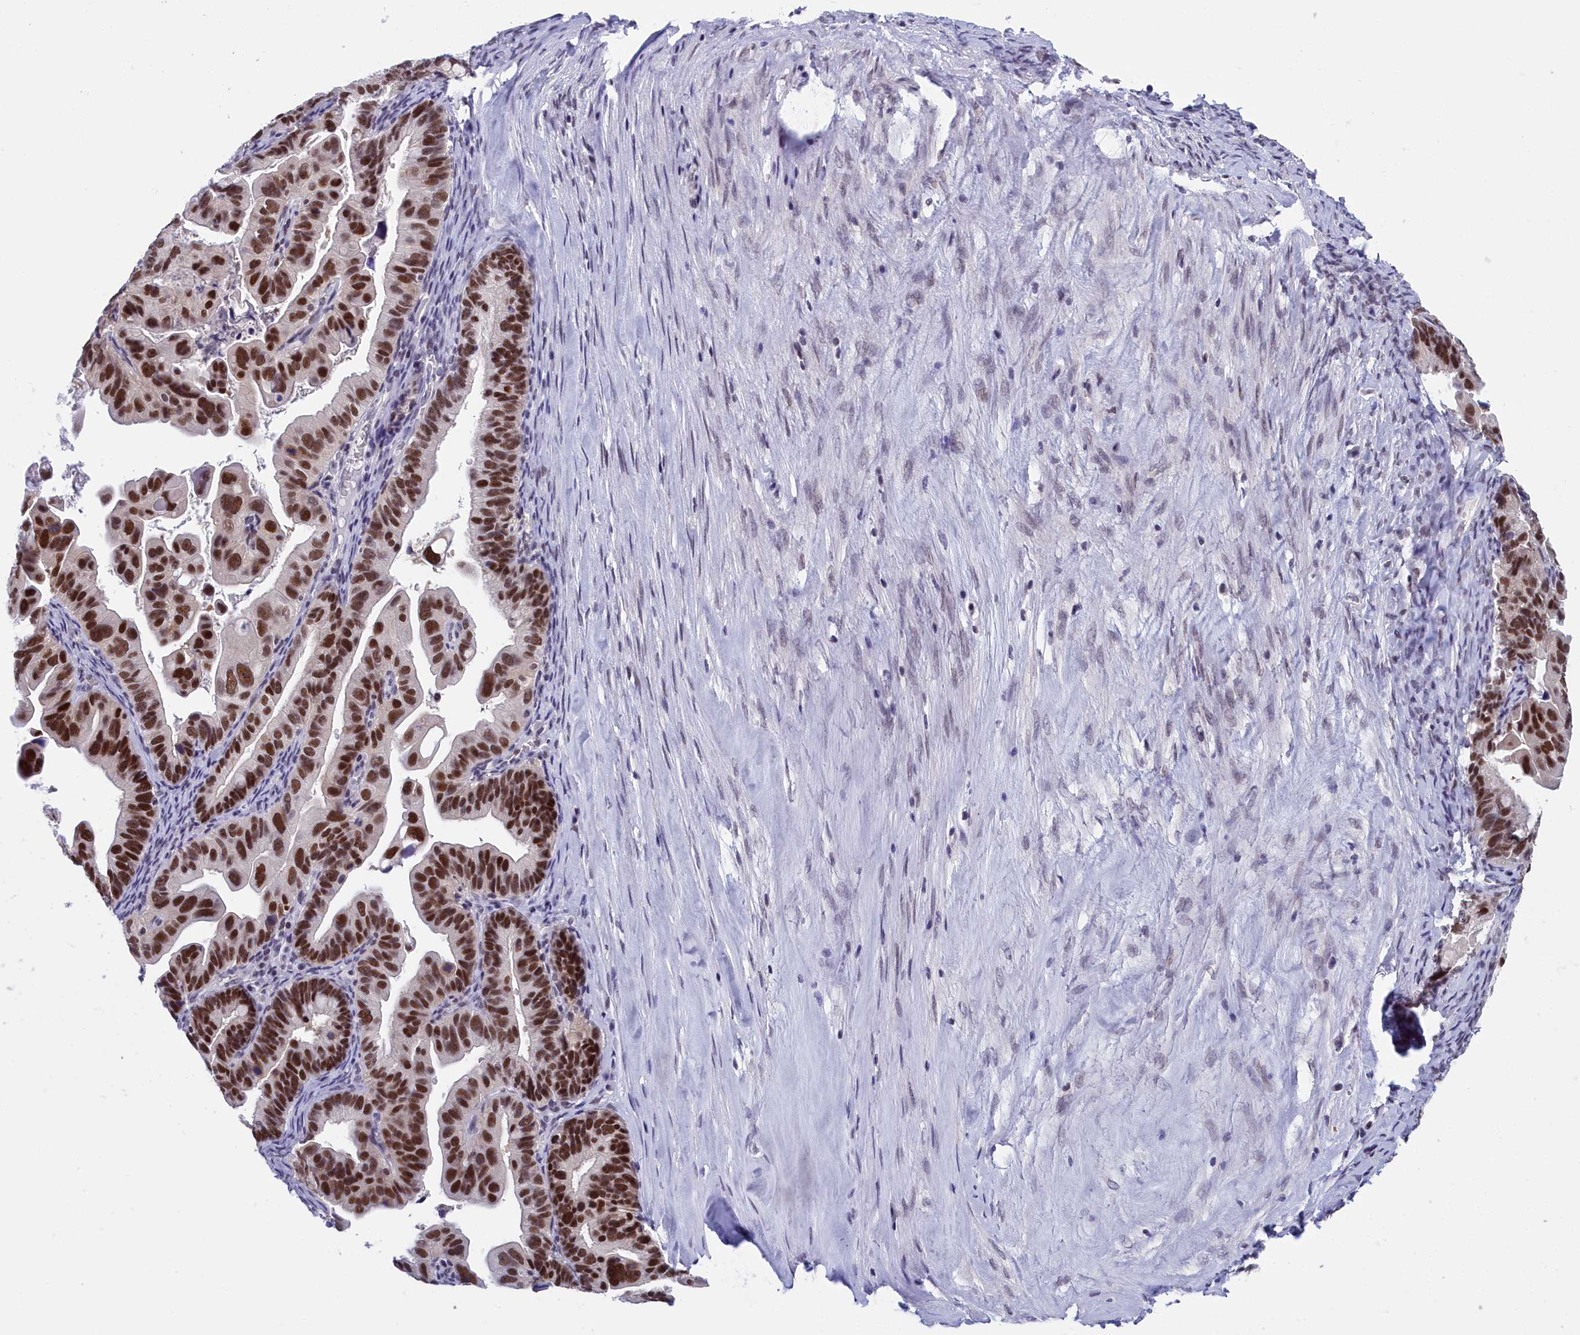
{"staining": {"intensity": "strong", "quantity": ">75%", "location": "nuclear"}, "tissue": "ovarian cancer", "cell_type": "Tumor cells", "image_type": "cancer", "snomed": [{"axis": "morphology", "description": "Cystadenocarcinoma, serous, NOS"}, {"axis": "topography", "description": "Ovary"}], "caption": "Human ovarian cancer stained with a protein marker shows strong staining in tumor cells.", "gene": "CCDC97", "patient": {"sex": "female", "age": 56}}